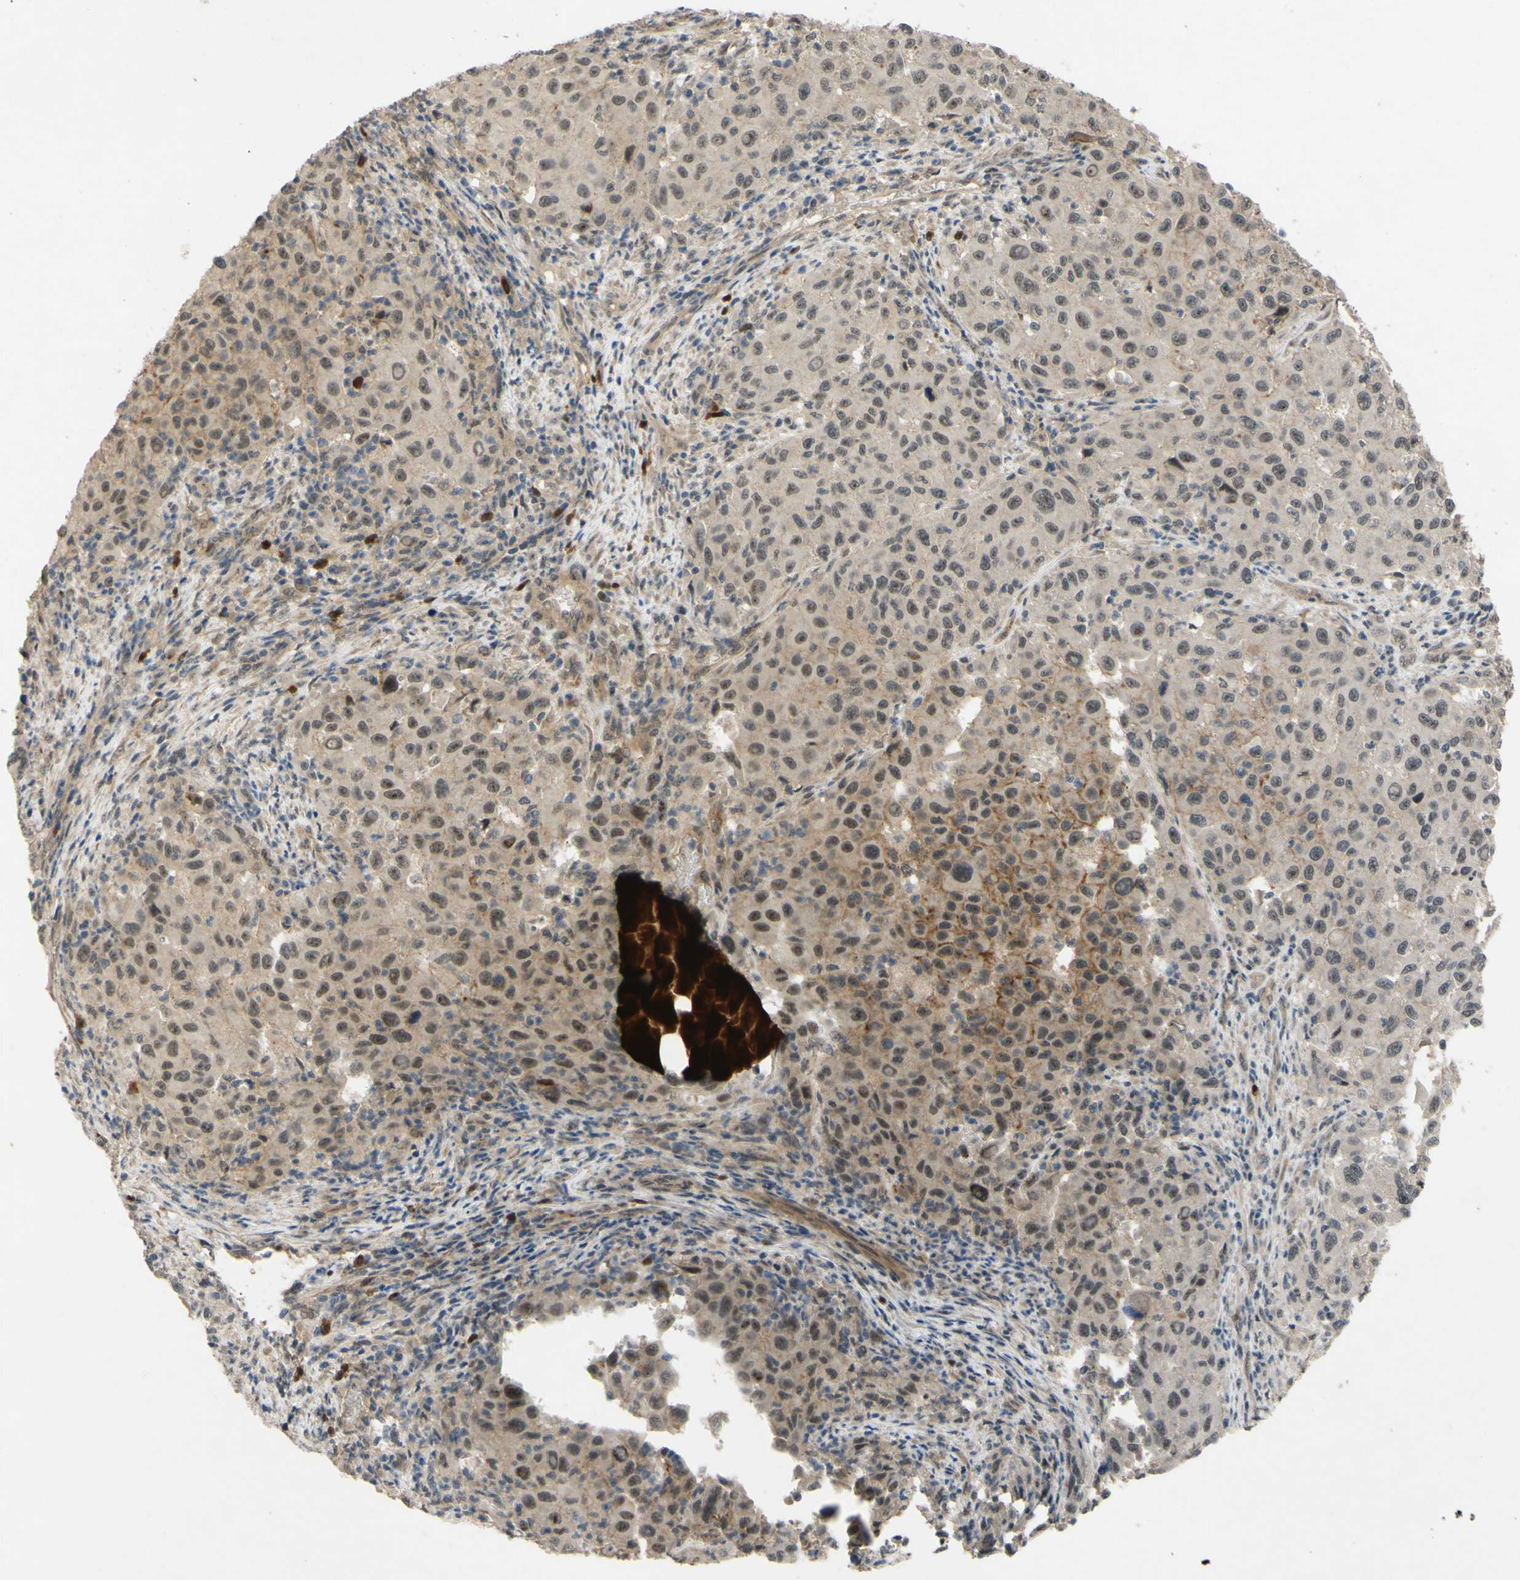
{"staining": {"intensity": "weak", "quantity": "25%-75%", "location": "cytoplasmic/membranous"}, "tissue": "melanoma", "cell_type": "Tumor cells", "image_type": "cancer", "snomed": [{"axis": "morphology", "description": "Malignant melanoma, Metastatic site"}, {"axis": "topography", "description": "Lymph node"}], "caption": "An image of human melanoma stained for a protein reveals weak cytoplasmic/membranous brown staining in tumor cells.", "gene": "ALK", "patient": {"sex": "male", "age": 61}}